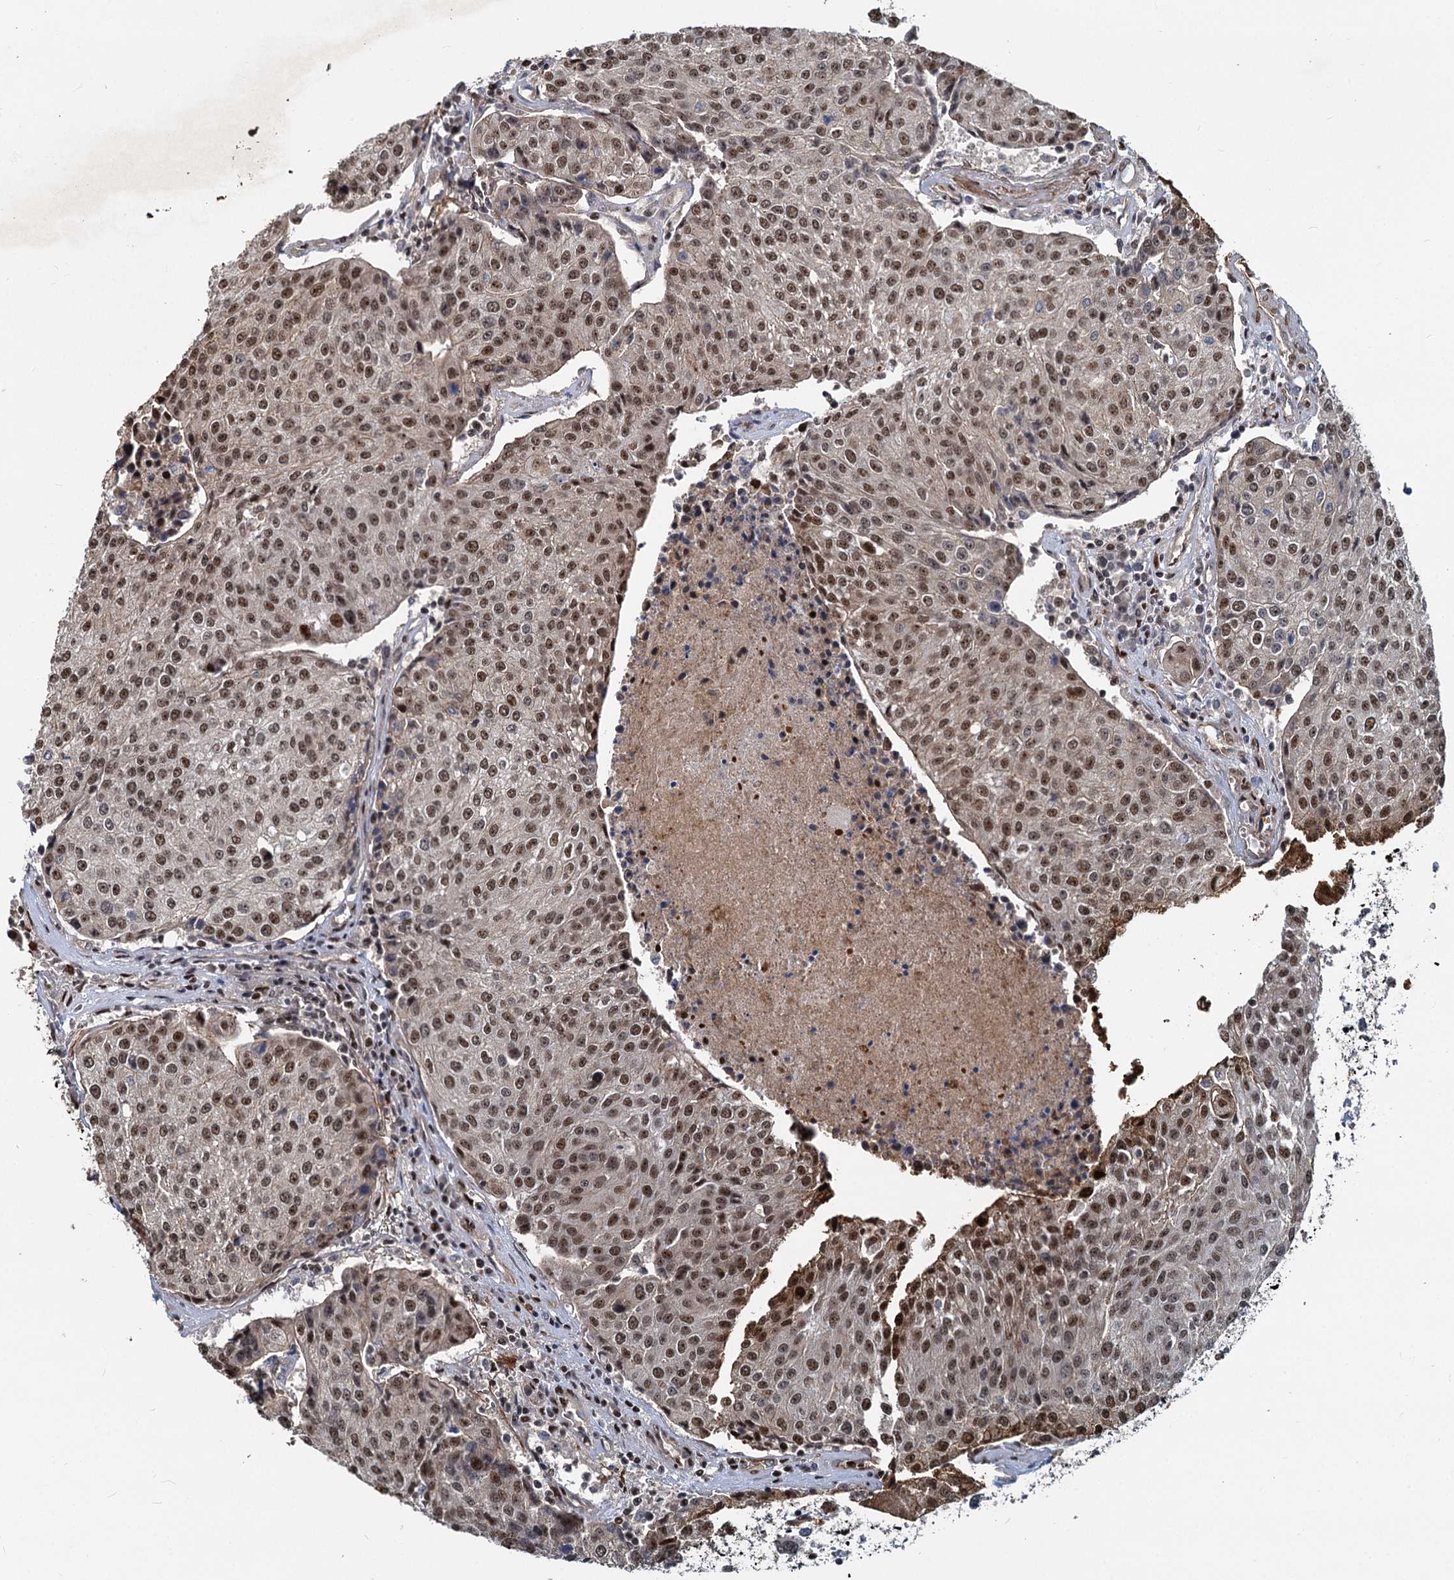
{"staining": {"intensity": "moderate", "quantity": ">75%", "location": "nuclear"}, "tissue": "urothelial cancer", "cell_type": "Tumor cells", "image_type": "cancer", "snomed": [{"axis": "morphology", "description": "Urothelial carcinoma, High grade"}, {"axis": "topography", "description": "Urinary bladder"}], "caption": "A high-resolution image shows IHC staining of urothelial cancer, which exhibits moderate nuclear staining in approximately >75% of tumor cells. The protein is shown in brown color, while the nuclei are stained blue.", "gene": "ANKRD49", "patient": {"sex": "female", "age": 85}}